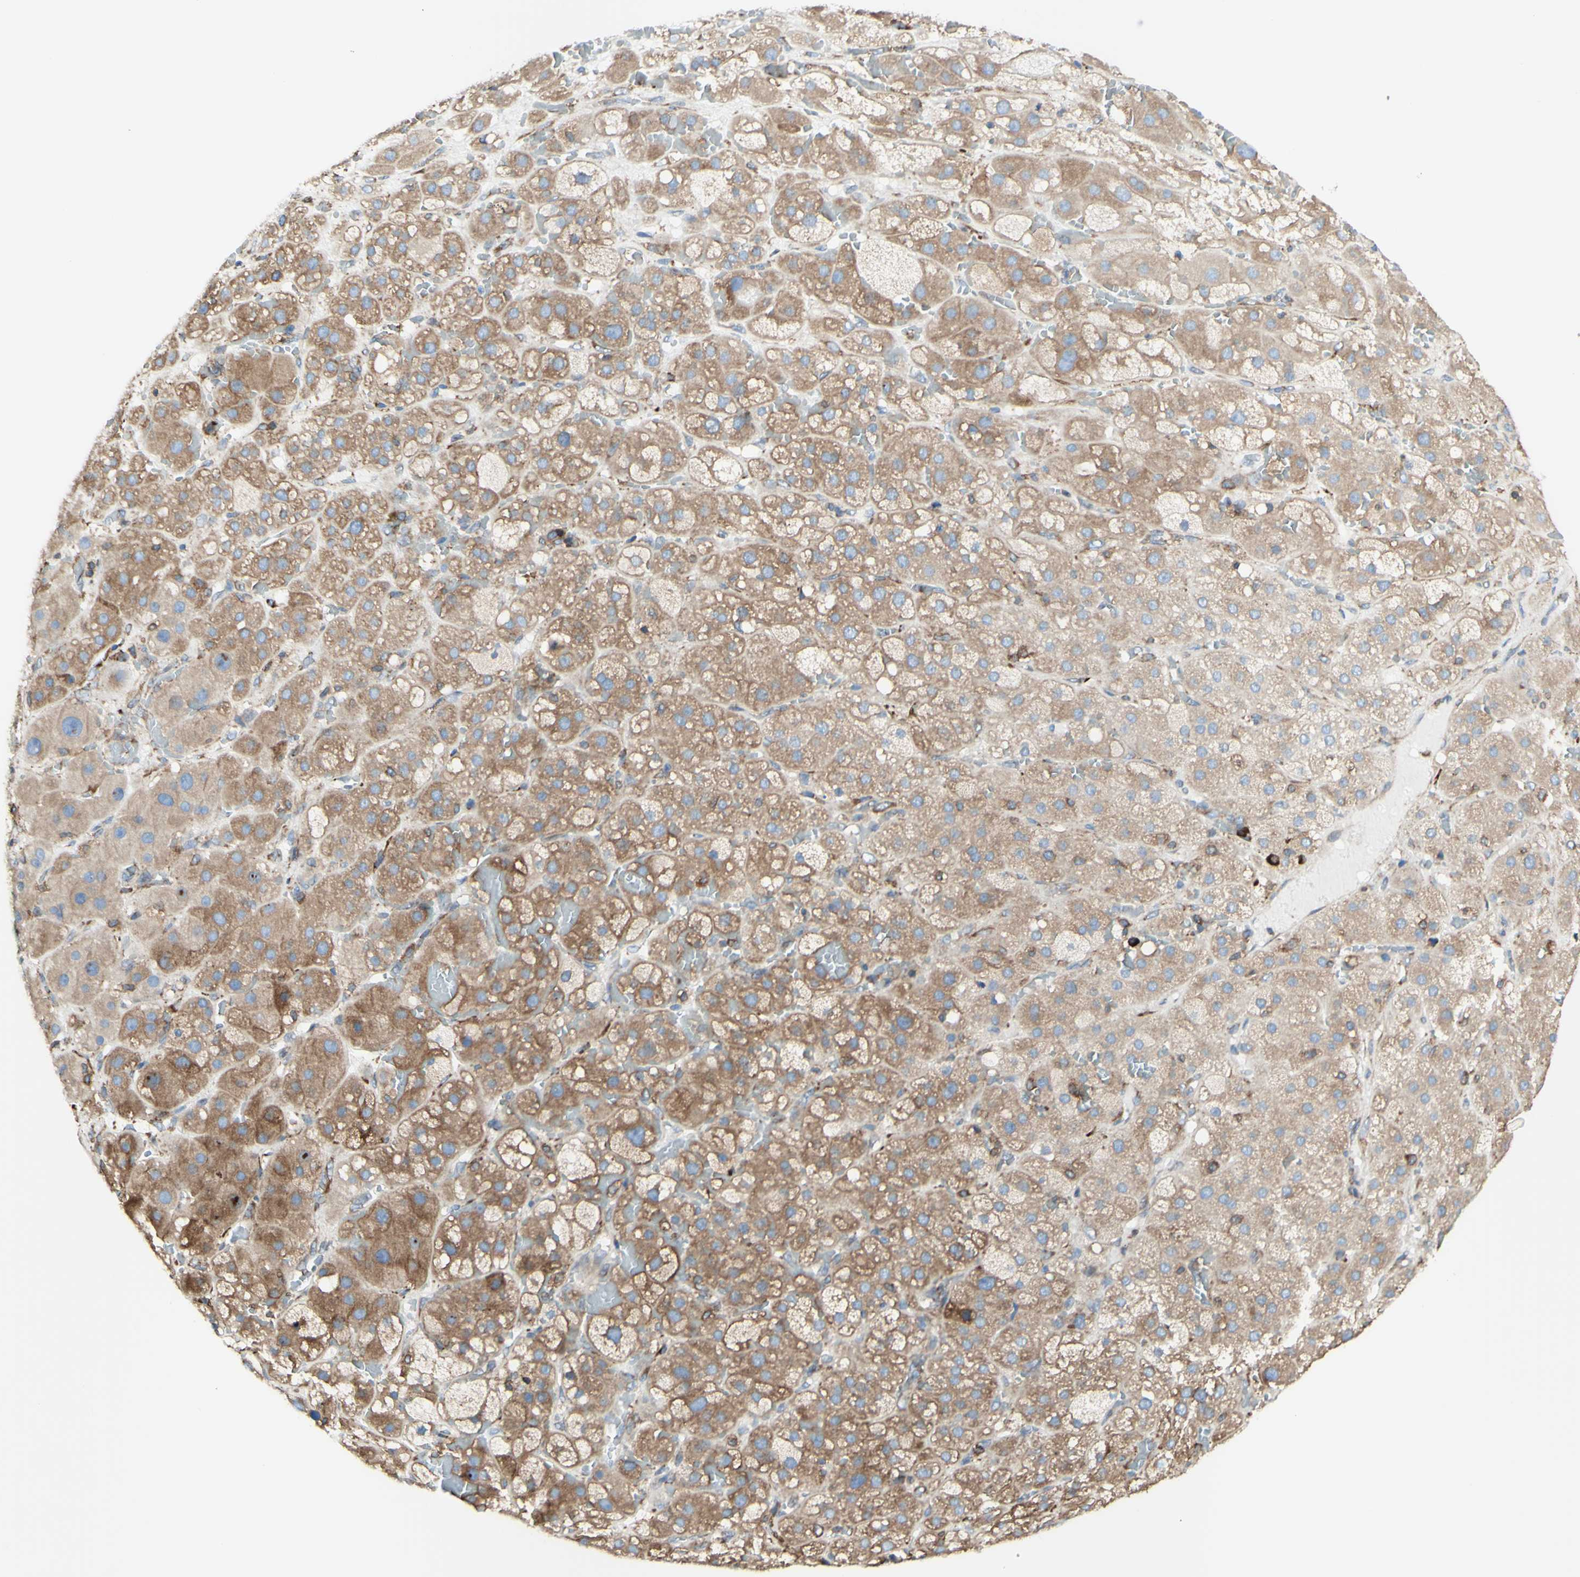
{"staining": {"intensity": "moderate", "quantity": ">75%", "location": "cytoplasmic/membranous"}, "tissue": "adrenal gland", "cell_type": "Glandular cells", "image_type": "normal", "snomed": [{"axis": "morphology", "description": "Normal tissue, NOS"}, {"axis": "topography", "description": "Adrenal gland"}], "caption": "High-magnification brightfield microscopy of normal adrenal gland stained with DAB (brown) and counterstained with hematoxylin (blue). glandular cells exhibit moderate cytoplasmic/membranous staining is seen in about>75% of cells.", "gene": "DNAJB11", "patient": {"sex": "female", "age": 47}}